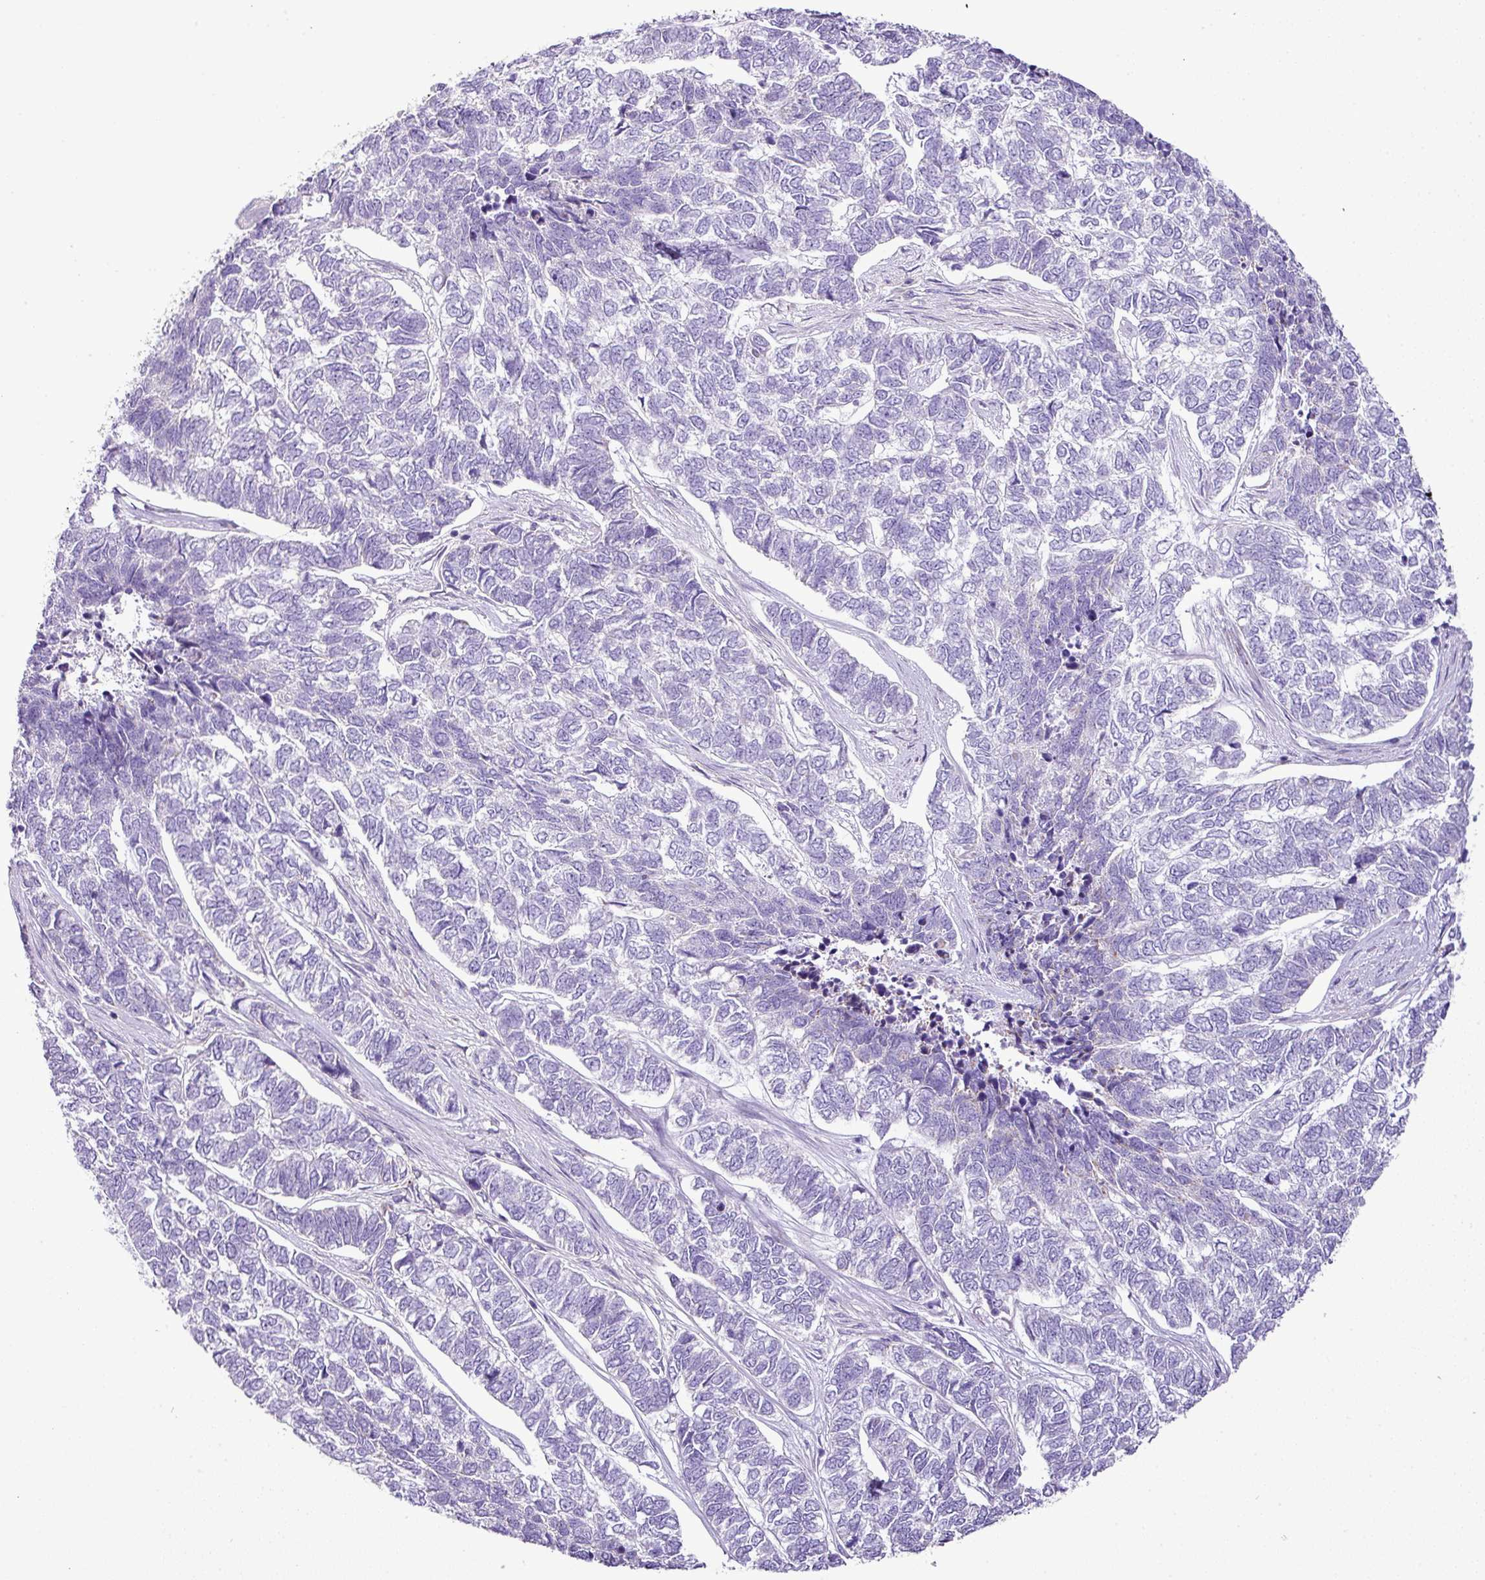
{"staining": {"intensity": "negative", "quantity": "none", "location": "none"}, "tissue": "skin cancer", "cell_type": "Tumor cells", "image_type": "cancer", "snomed": [{"axis": "morphology", "description": "Basal cell carcinoma"}, {"axis": "topography", "description": "Skin"}], "caption": "High power microscopy micrograph of an immunohistochemistry micrograph of basal cell carcinoma (skin), revealing no significant expression in tumor cells. (Brightfield microscopy of DAB immunohistochemistry (IHC) at high magnification).", "gene": "PGAP4", "patient": {"sex": "female", "age": 65}}